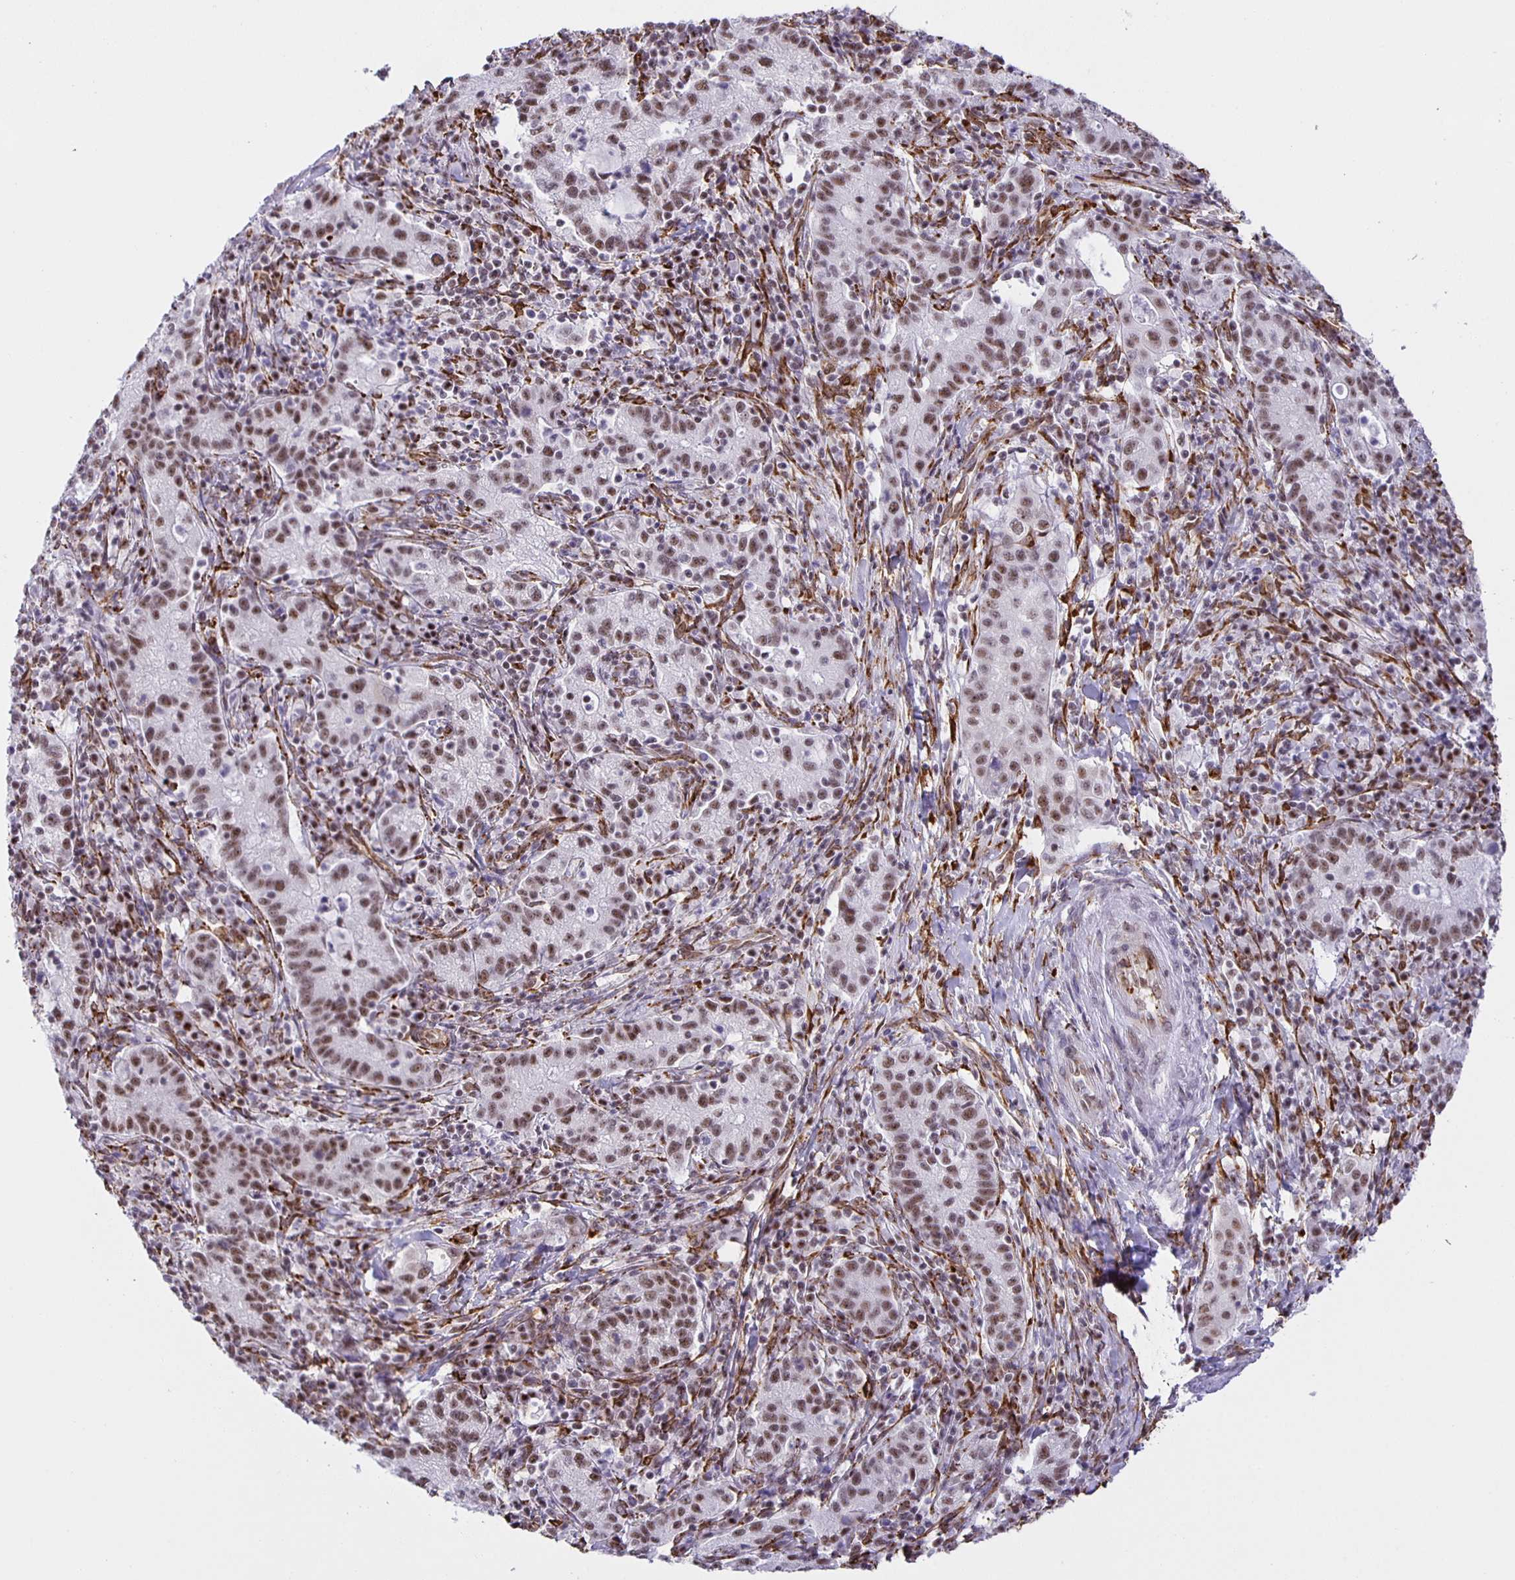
{"staining": {"intensity": "moderate", "quantity": ">75%", "location": "nuclear"}, "tissue": "cervical cancer", "cell_type": "Tumor cells", "image_type": "cancer", "snomed": [{"axis": "morphology", "description": "Normal tissue, NOS"}, {"axis": "morphology", "description": "Adenocarcinoma, NOS"}, {"axis": "topography", "description": "Cervix"}], "caption": "Immunohistochemical staining of human cervical adenocarcinoma reveals medium levels of moderate nuclear expression in approximately >75% of tumor cells. Nuclei are stained in blue.", "gene": "ZRANB2", "patient": {"sex": "female", "age": 44}}